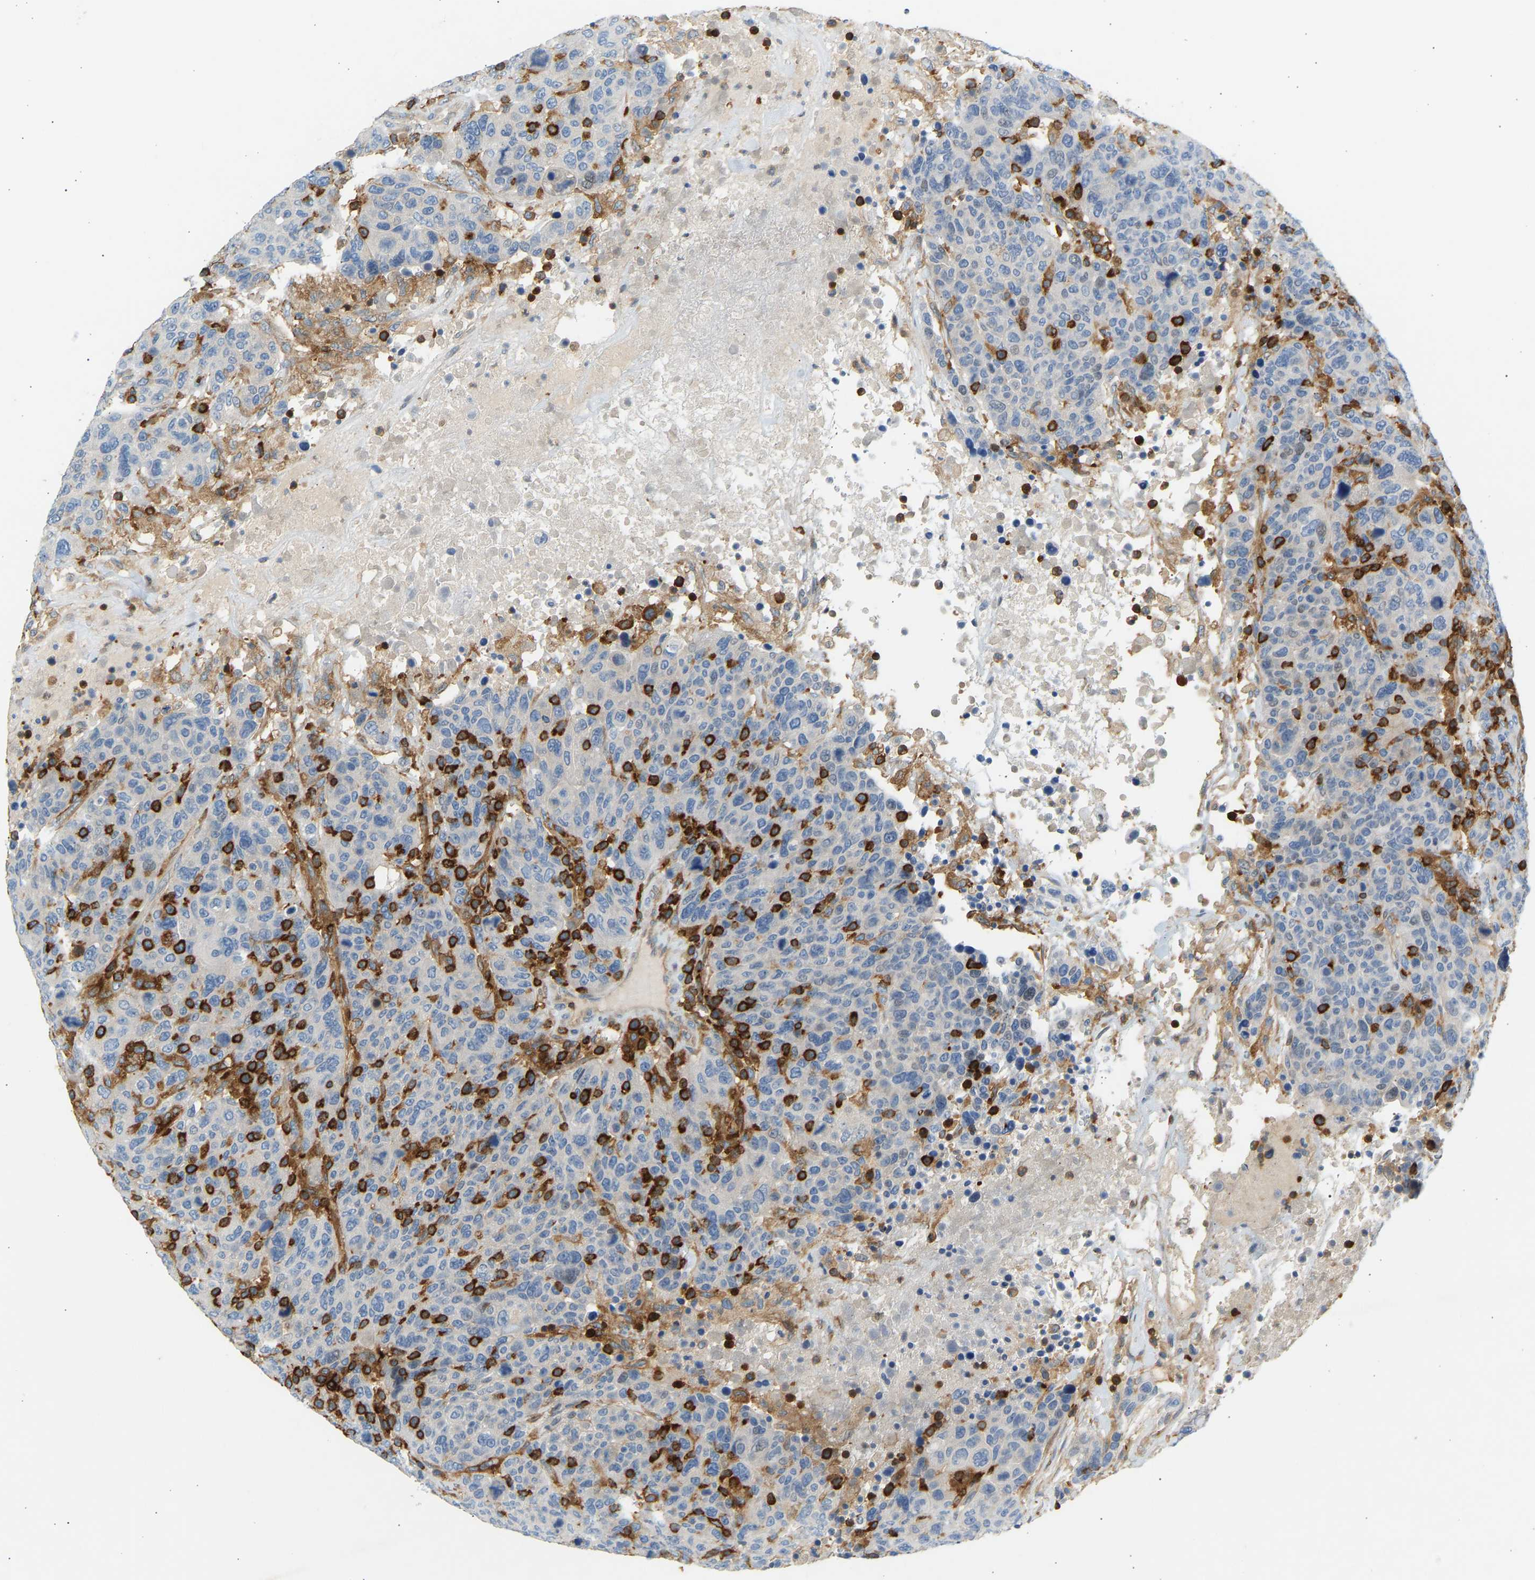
{"staining": {"intensity": "negative", "quantity": "none", "location": "none"}, "tissue": "breast cancer", "cell_type": "Tumor cells", "image_type": "cancer", "snomed": [{"axis": "morphology", "description": "Duct carcinoma"}, {"axis": "topography", "description": "Breast"}], "caption": "Breast cancer (intraductal carcinoma) was stained to show a protein in brown. There is no significant expression in tumor cells.", "gene": "FNBP1", "patient": {"sex": "female", "age": 37}}